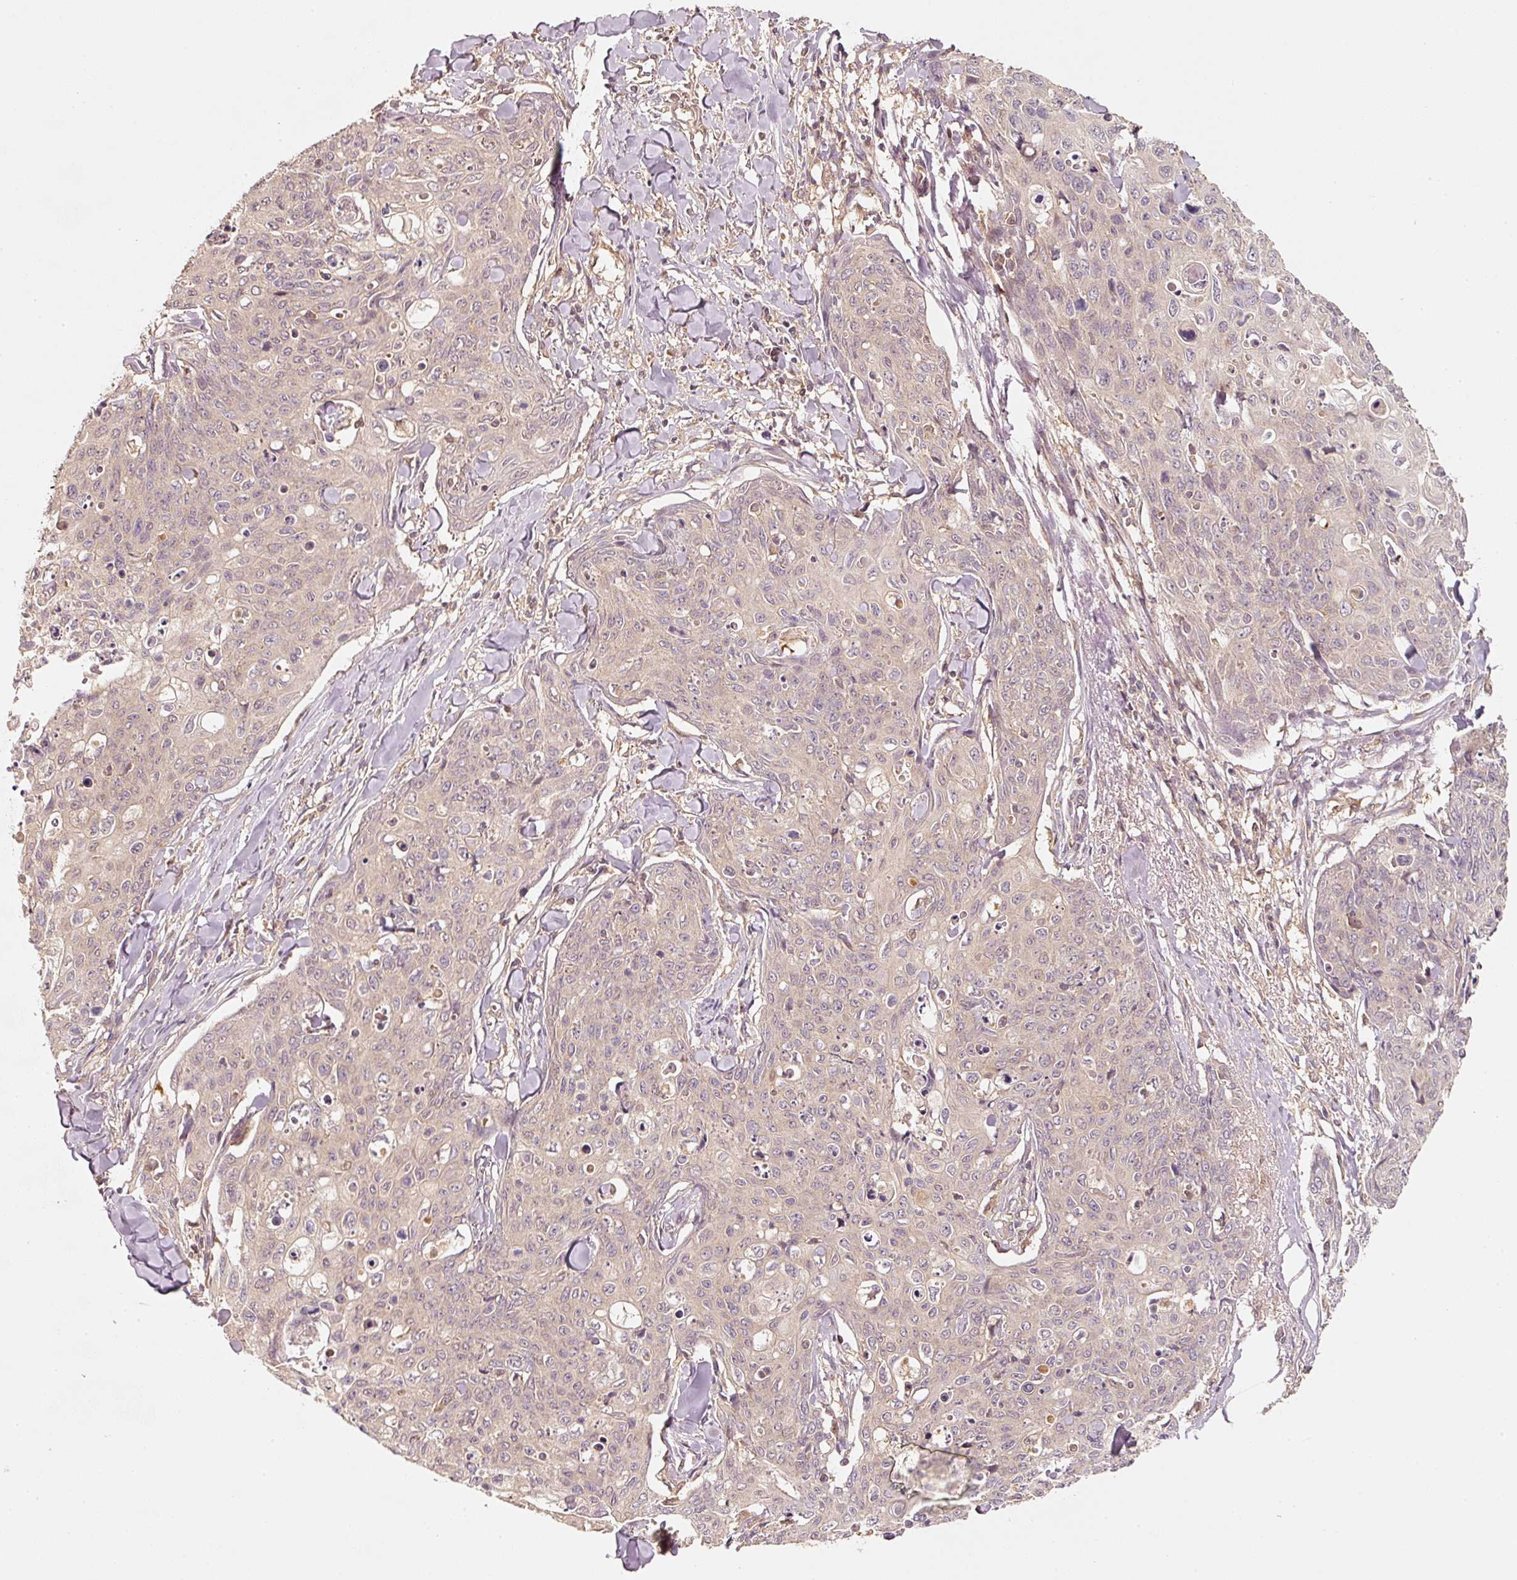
{"staining": {"intensity": "negative", "quantity": "none", "location": "none"}, "tissue": "skin cancer", "cell_type": "Tumor cells", "image_type": "cancer", "snomed": [{"axis": "morphology", "description": "Squamous cell carcinoma, NOS"}, {"axis": "topography", "description": "Skin"}, {"axis": "topography", "description": "Vulva"}], "caption": "Tumor cells show no significant expression in squamous cell carcinoma (skin). Brightfield microscopy of IHC stained with DAB (brown) and hematoxylin (blue), captured at high magnification.", "gene": "RRAS2", "patient": {"sex": "female", "age": 85}}